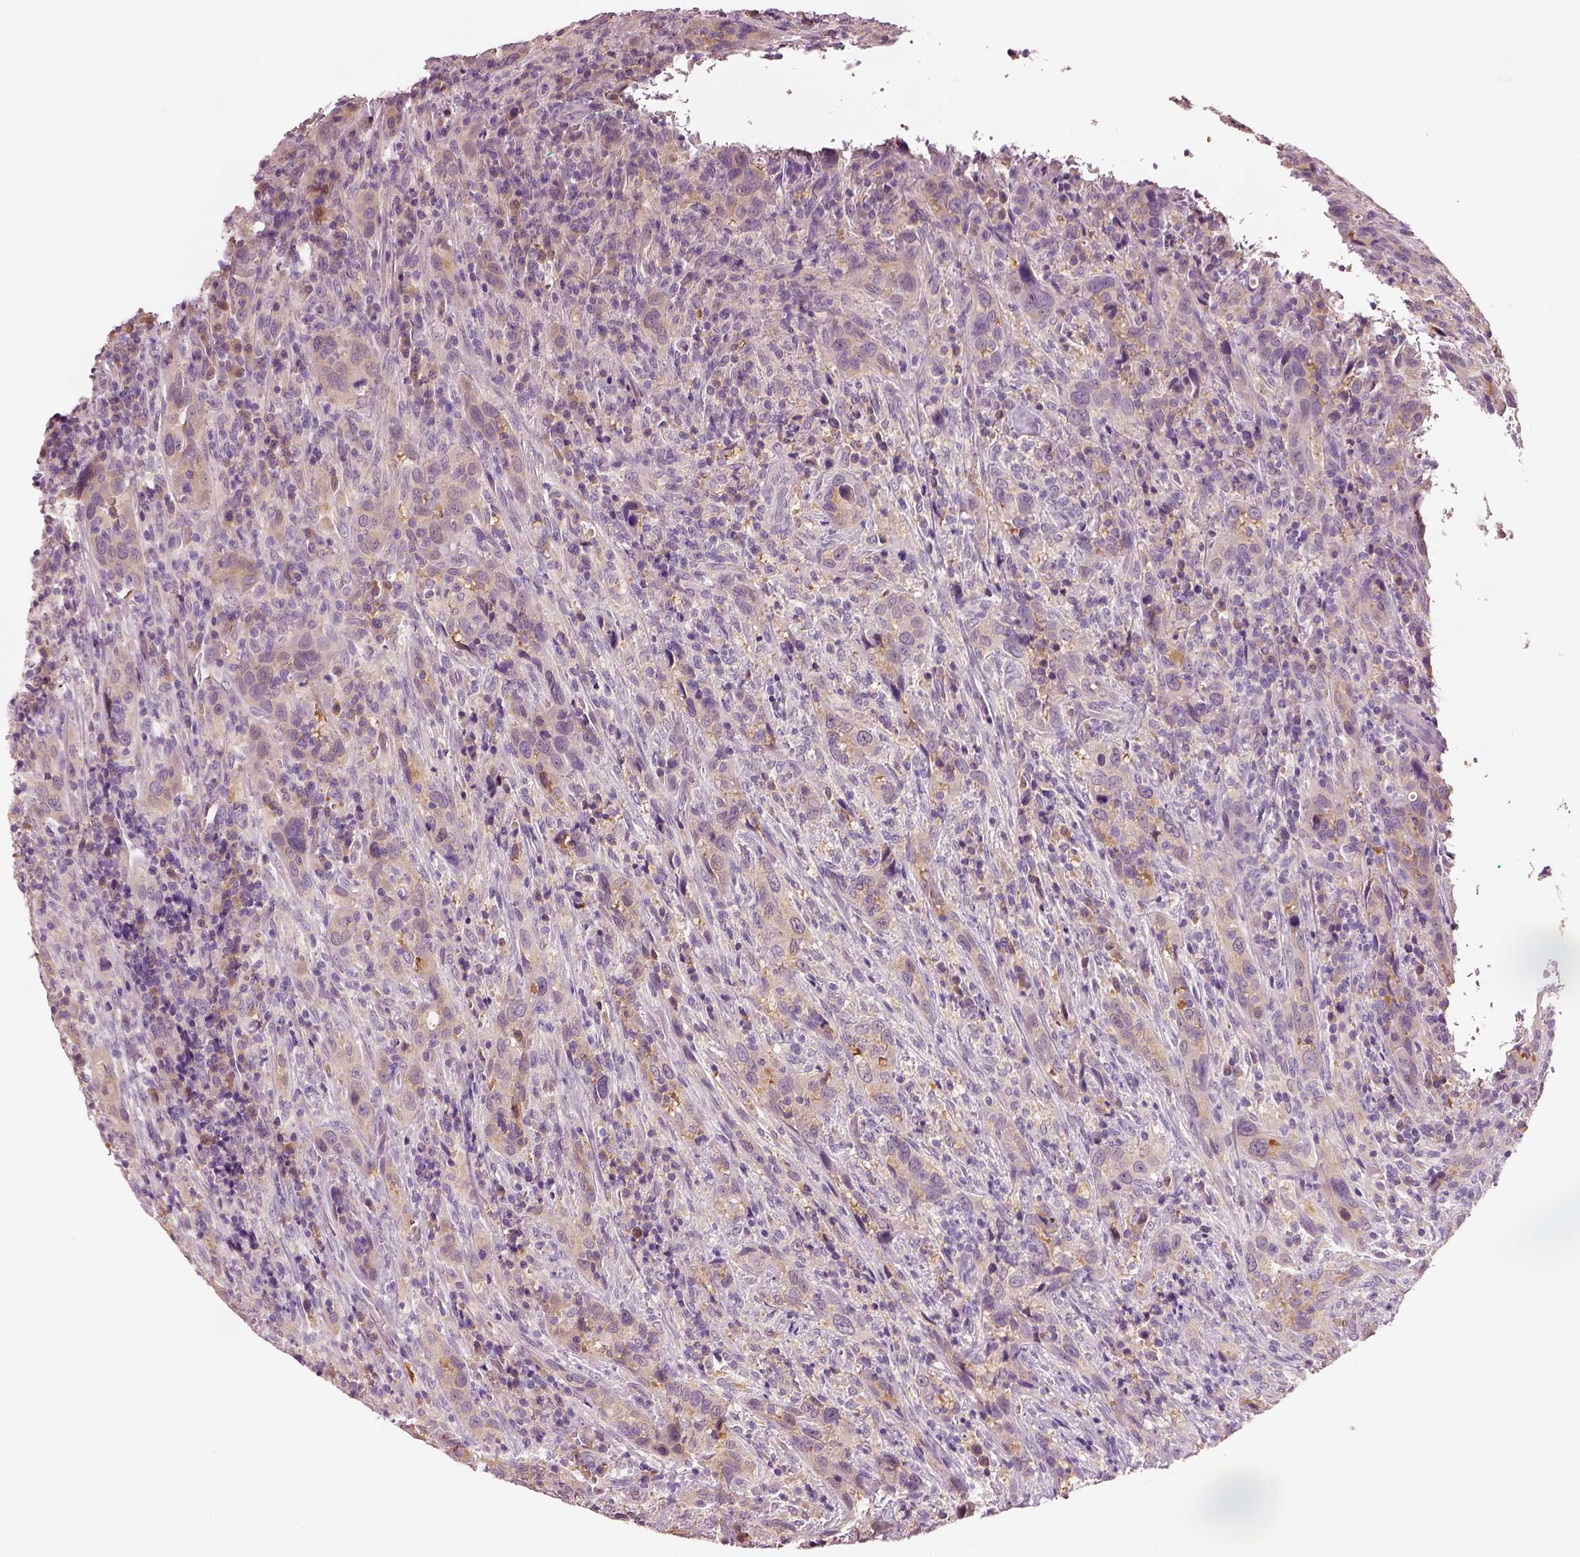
{"staining": {"intensity": "weak", "quantity": "<25%", "location": "cytoplasmic/membranous"}, "tissue": "urothelial cancer", "cell_type": "Tumor cells", "image_type": "cancer", "snomed": [{"axis": "morphology", "description": "Urothelial carcinoma, NOS"}, {"axis": "morphology", "description": "Urothelial carcinoma, High grade"}, {"axis": "topography", "description": "Urinary bladder"}], "caption": "Immunohistochemistry of urothelial cancer displays no staining in tumor cells.", "gene": "ELSPBP1", "patient": {"sex": "female", "age": 64}}